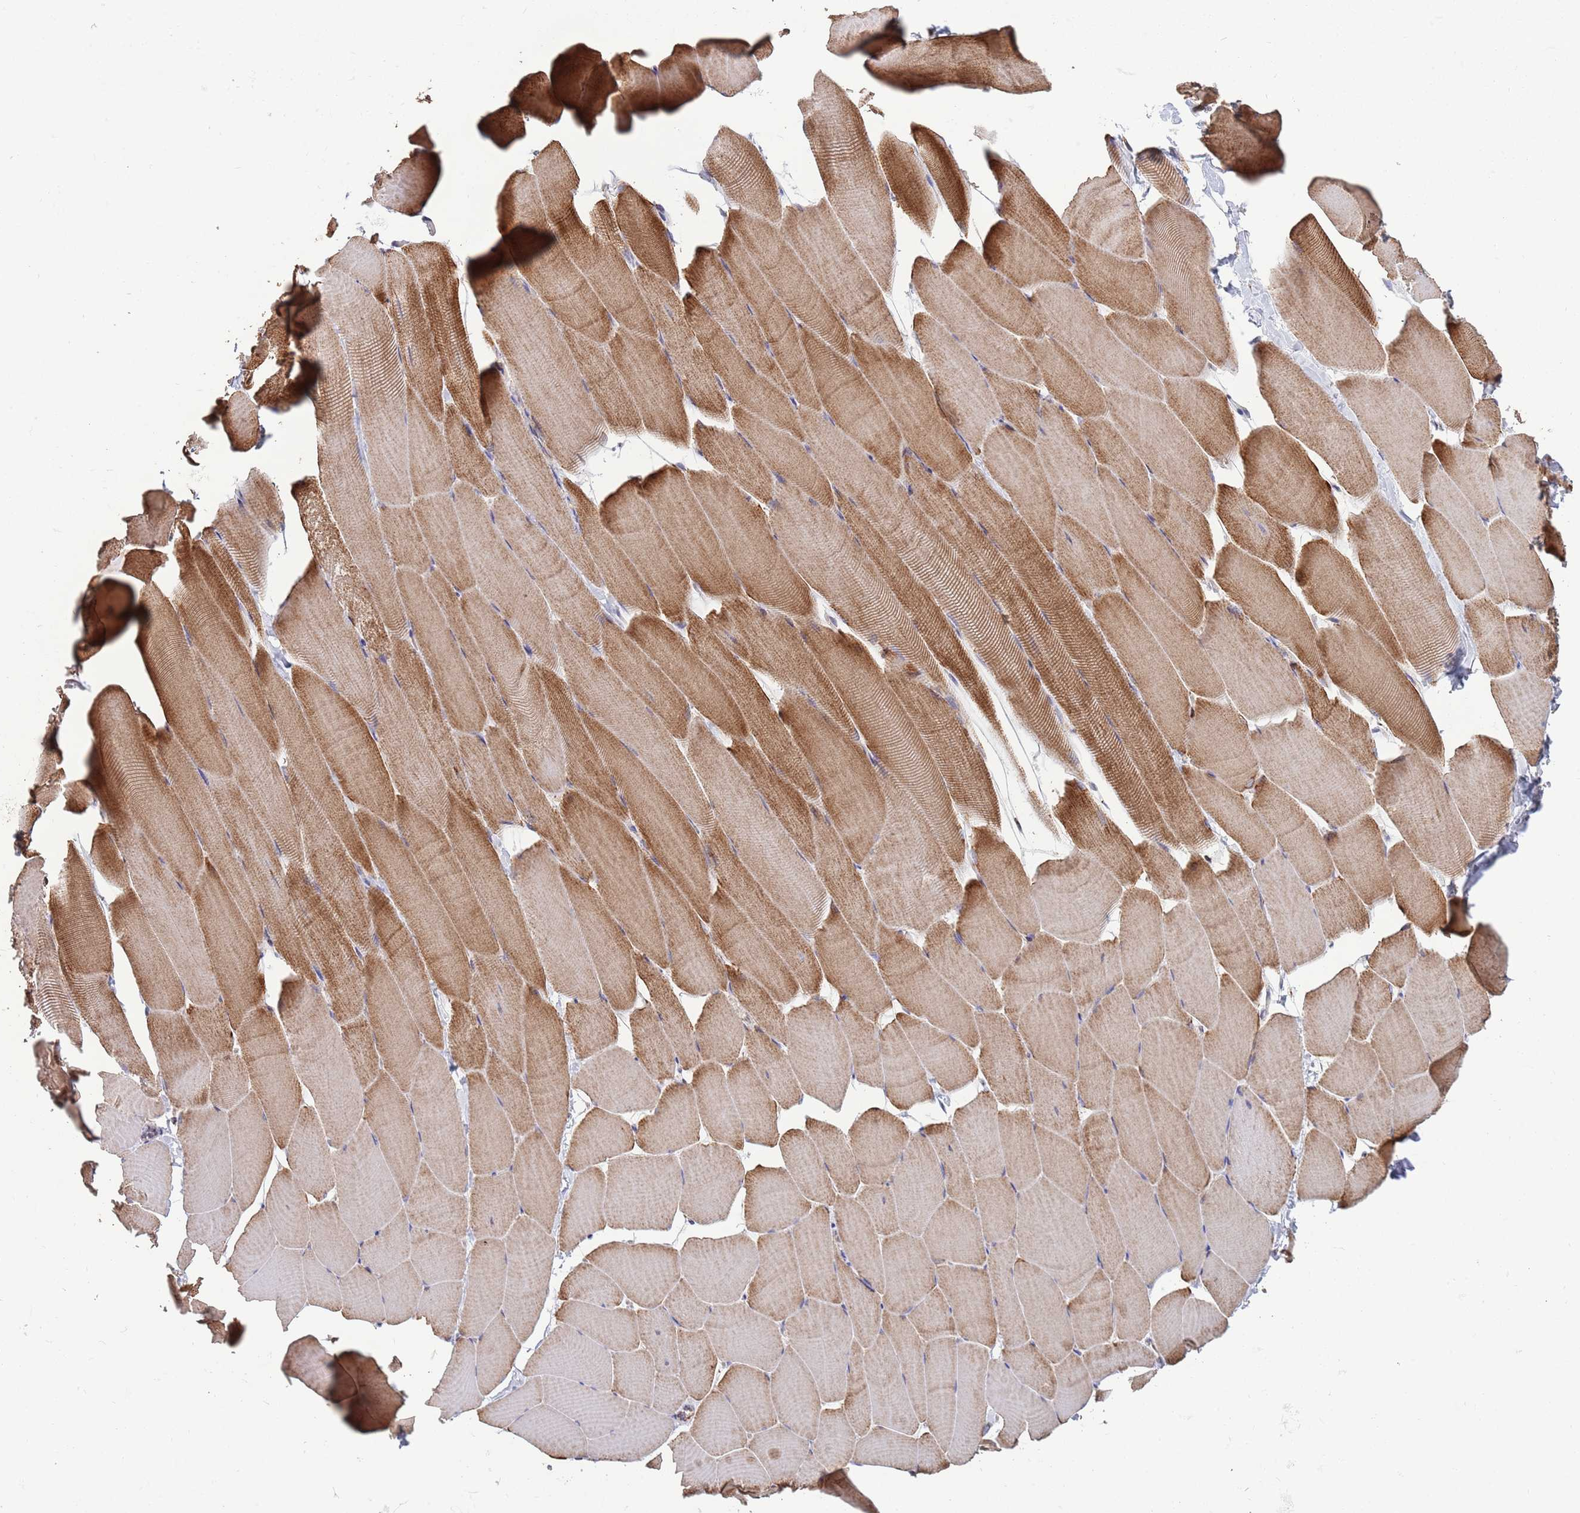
{"staining": {"intensity": "moderate", "quantity": "25%-75%", "location": "cytoplasmic/membranous"}, "tissue": "skeletal muscle", "cell_type": "Myocytes", "image_type": "normal", "snomed": [{"axis": "morphology", "description": "Normal tissue, NOS"}, {"axis": "topography", "description": "Skeletal muscle"}], "caption": "IHC image of benign skeletal muscle stained for a protein (brown), which demonstrates medium levels of moderate cytoplasmic/membranous expression in approximately 25%-75% of myocytes.", "gene": "ATP5PD", "patient": {"sex": "male", "age": 25}}